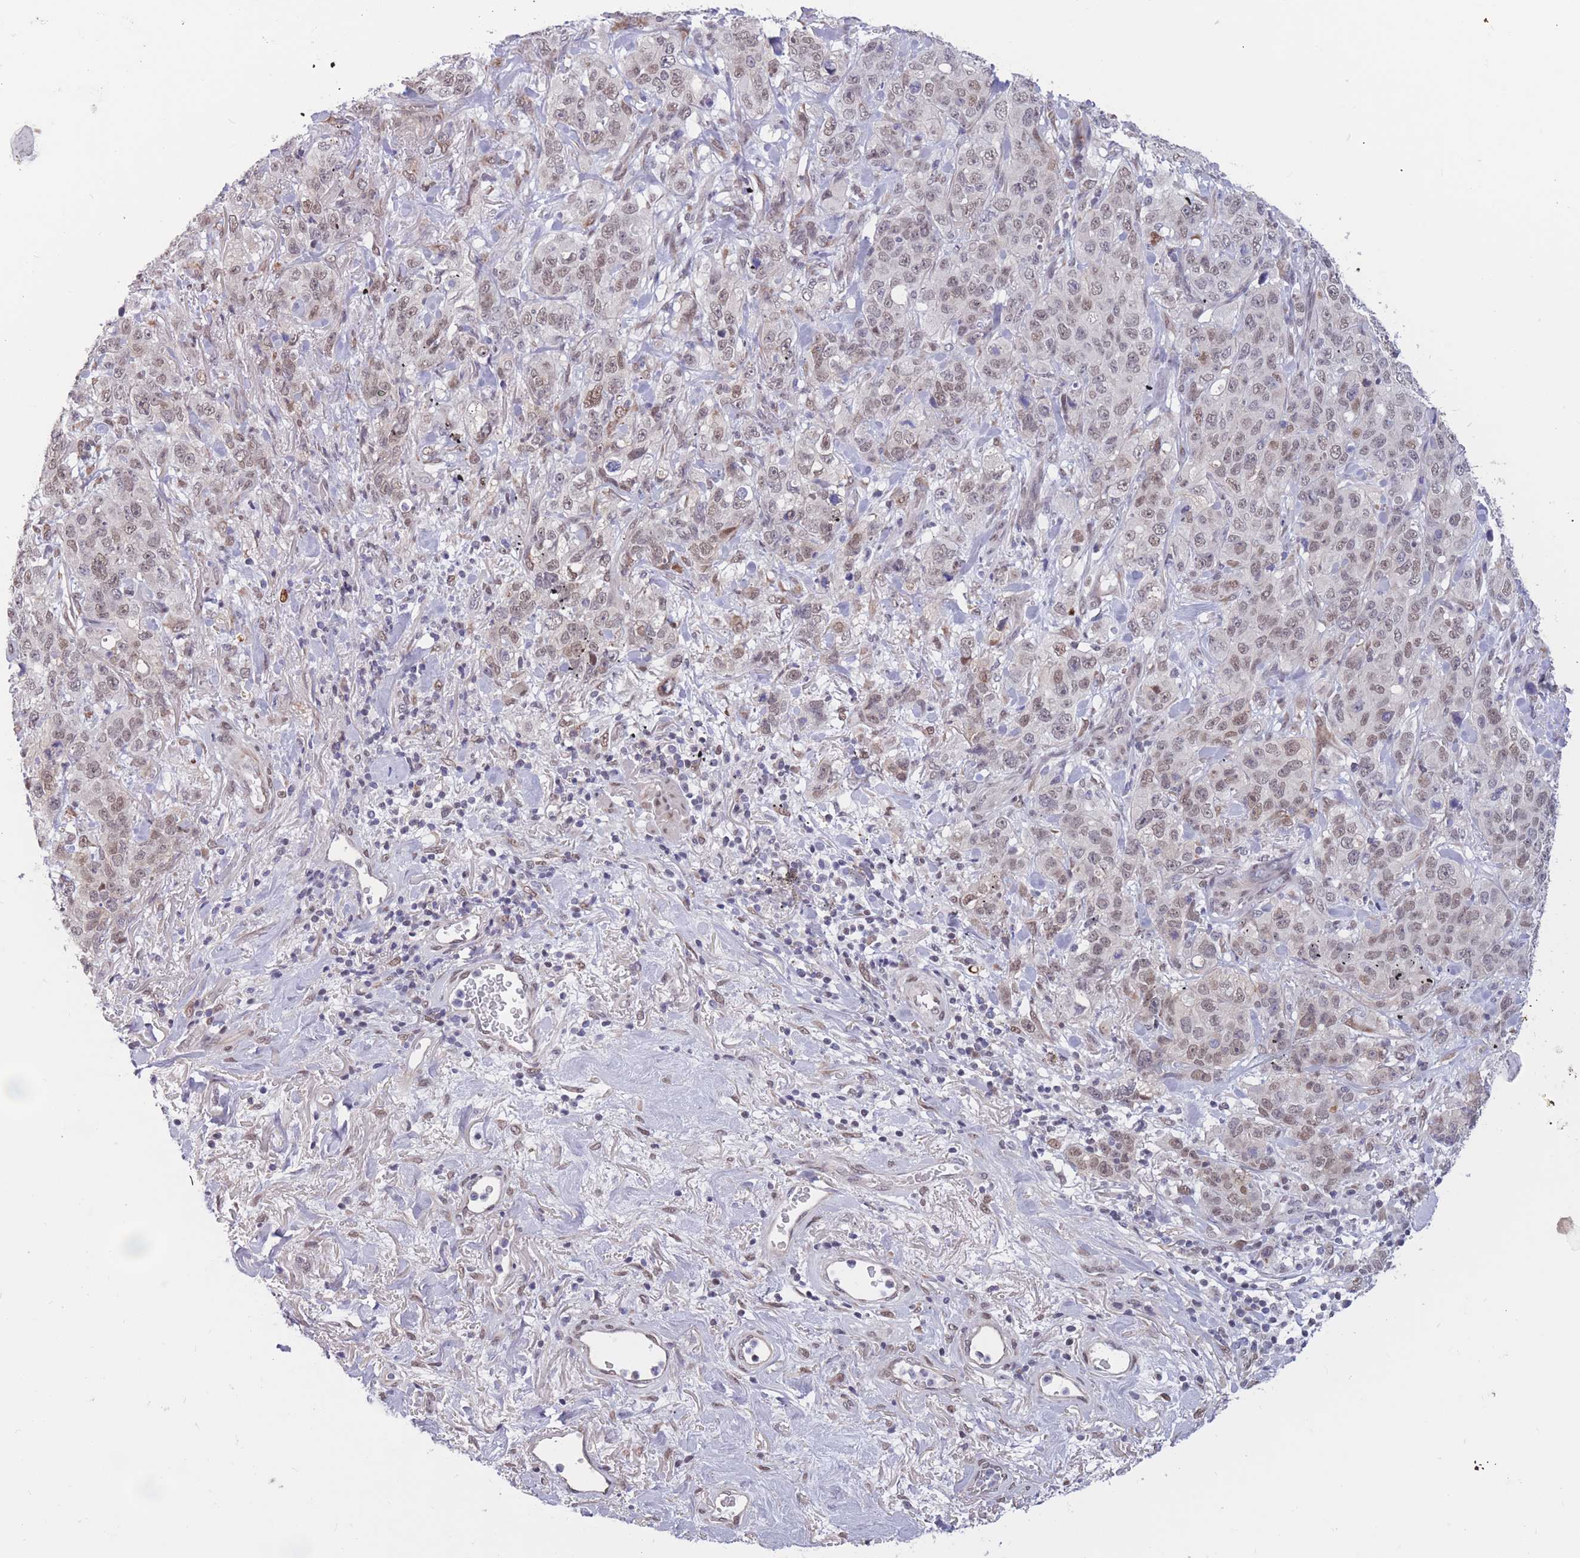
{"staining": {"intensity": "weak", "quantity": "25%-75%", "location": "nuclear"}, "tissue": "stomach cancer", "cell_type": "Tumor cells", "image_type": "cancer", "snomed": [{"axis": "morphology", "description": "Adenocarcinoma, NOS"}, {"axis": "topography", "description": "Stomach"}], "caption": "An immunohistochemistry histopathology image of neoplastic tissue is shown. Protein staining in brown highlights weak nuclear positivity in stomach cancer within tumor cells.", "gene": "BCL9L", "patient": {"sex": "male", "age": 48}}